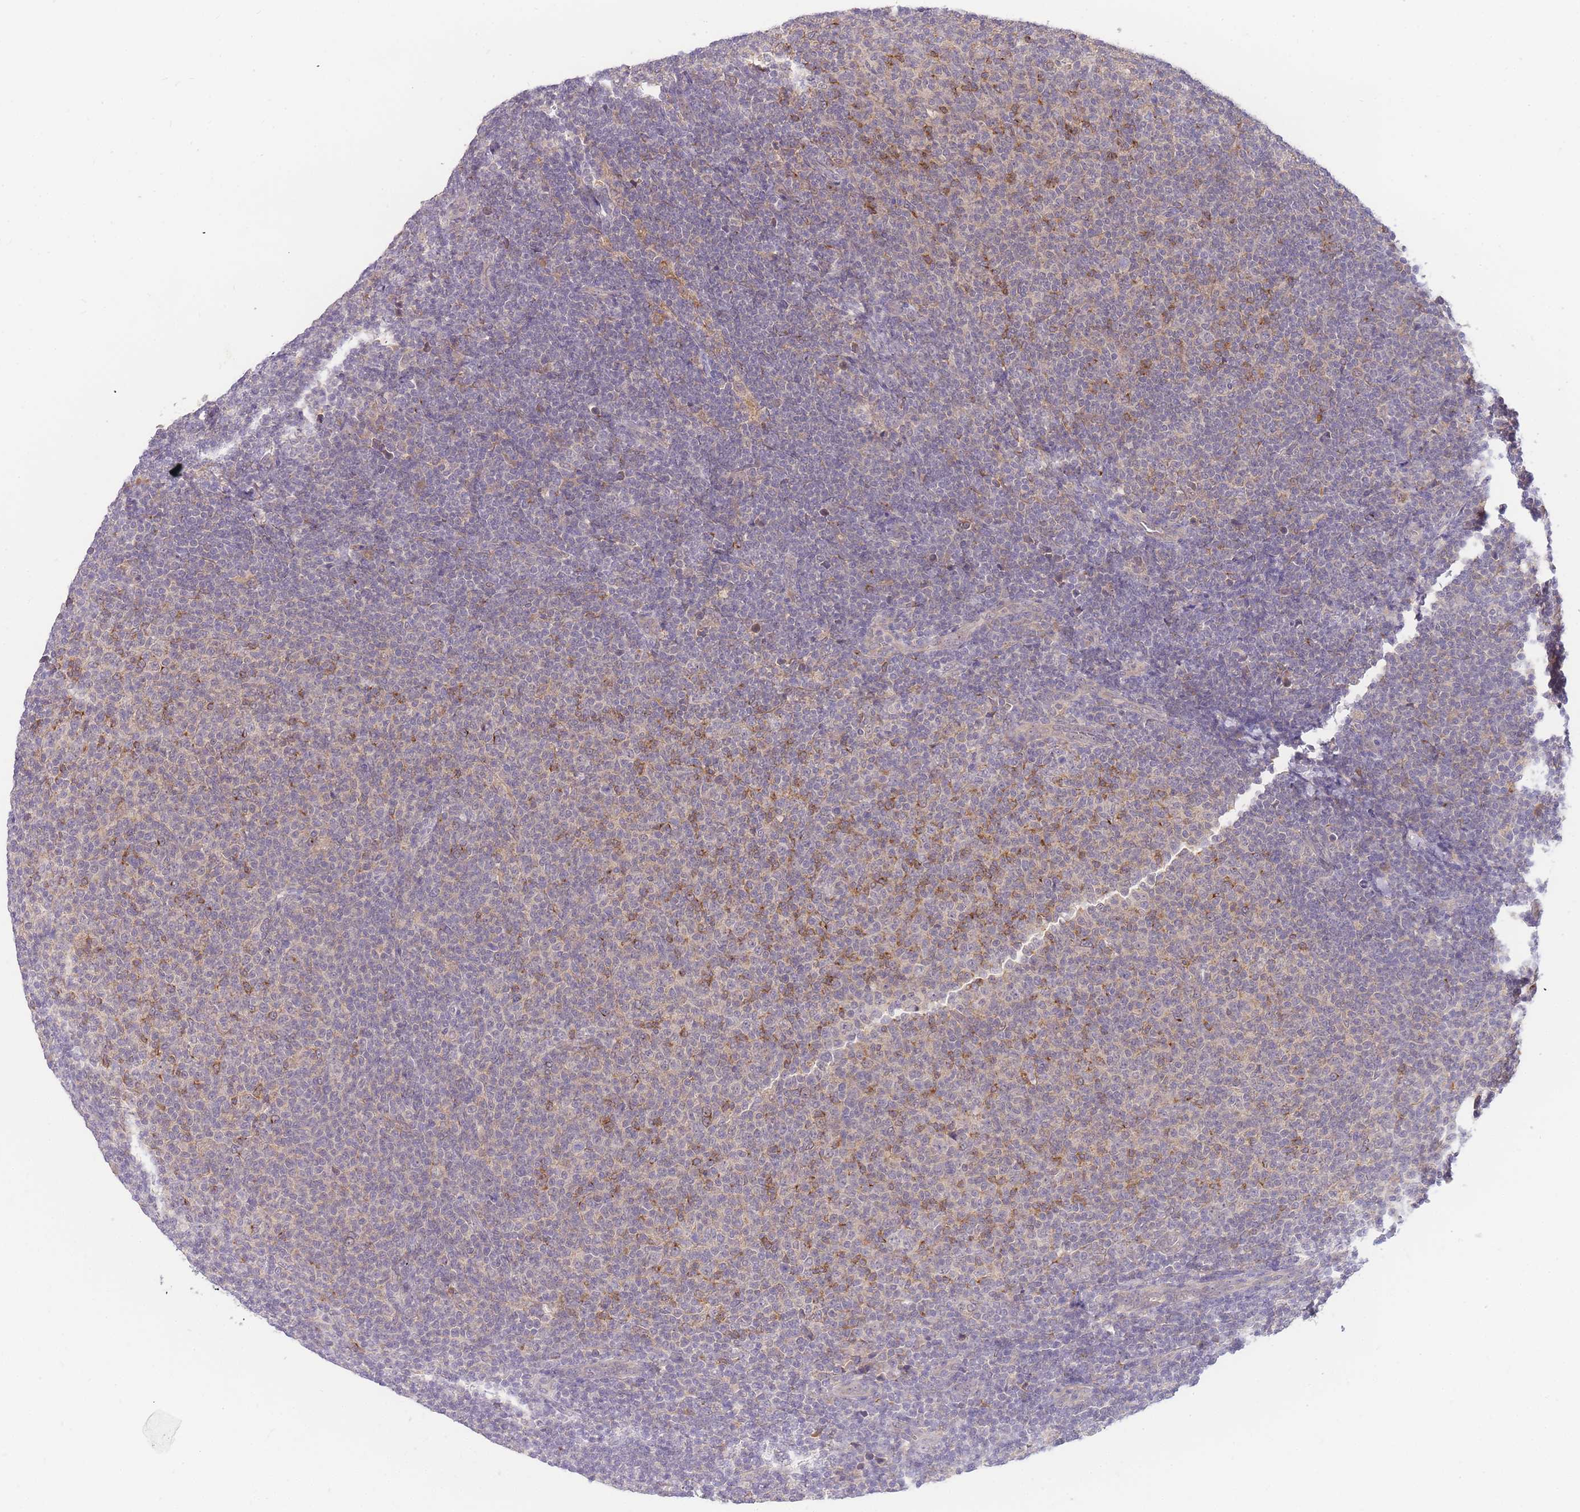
{"staining": {"intensity": "negative", "quantity": "none", "location": "none"}, "tissue": "lymphoma", "cell_type": "Tumor cells", "image_type": "cancer", "snomed": [{"axis": "morphology", "description": "Malignant lymphoma, non-Hodgkin's type, Low grade"}, {"axis": "topography", "description": "Lymph node"}], "caption": "Image shows no protein expression in tumor cells of lymphoma tissue. (Stains: DAB IHC with hematoxylin counter stain, Microscopy: brightfield microscopy at high magnification).", "gene": "ZNF577", "patient": {"sex": "male", "age": 66}}